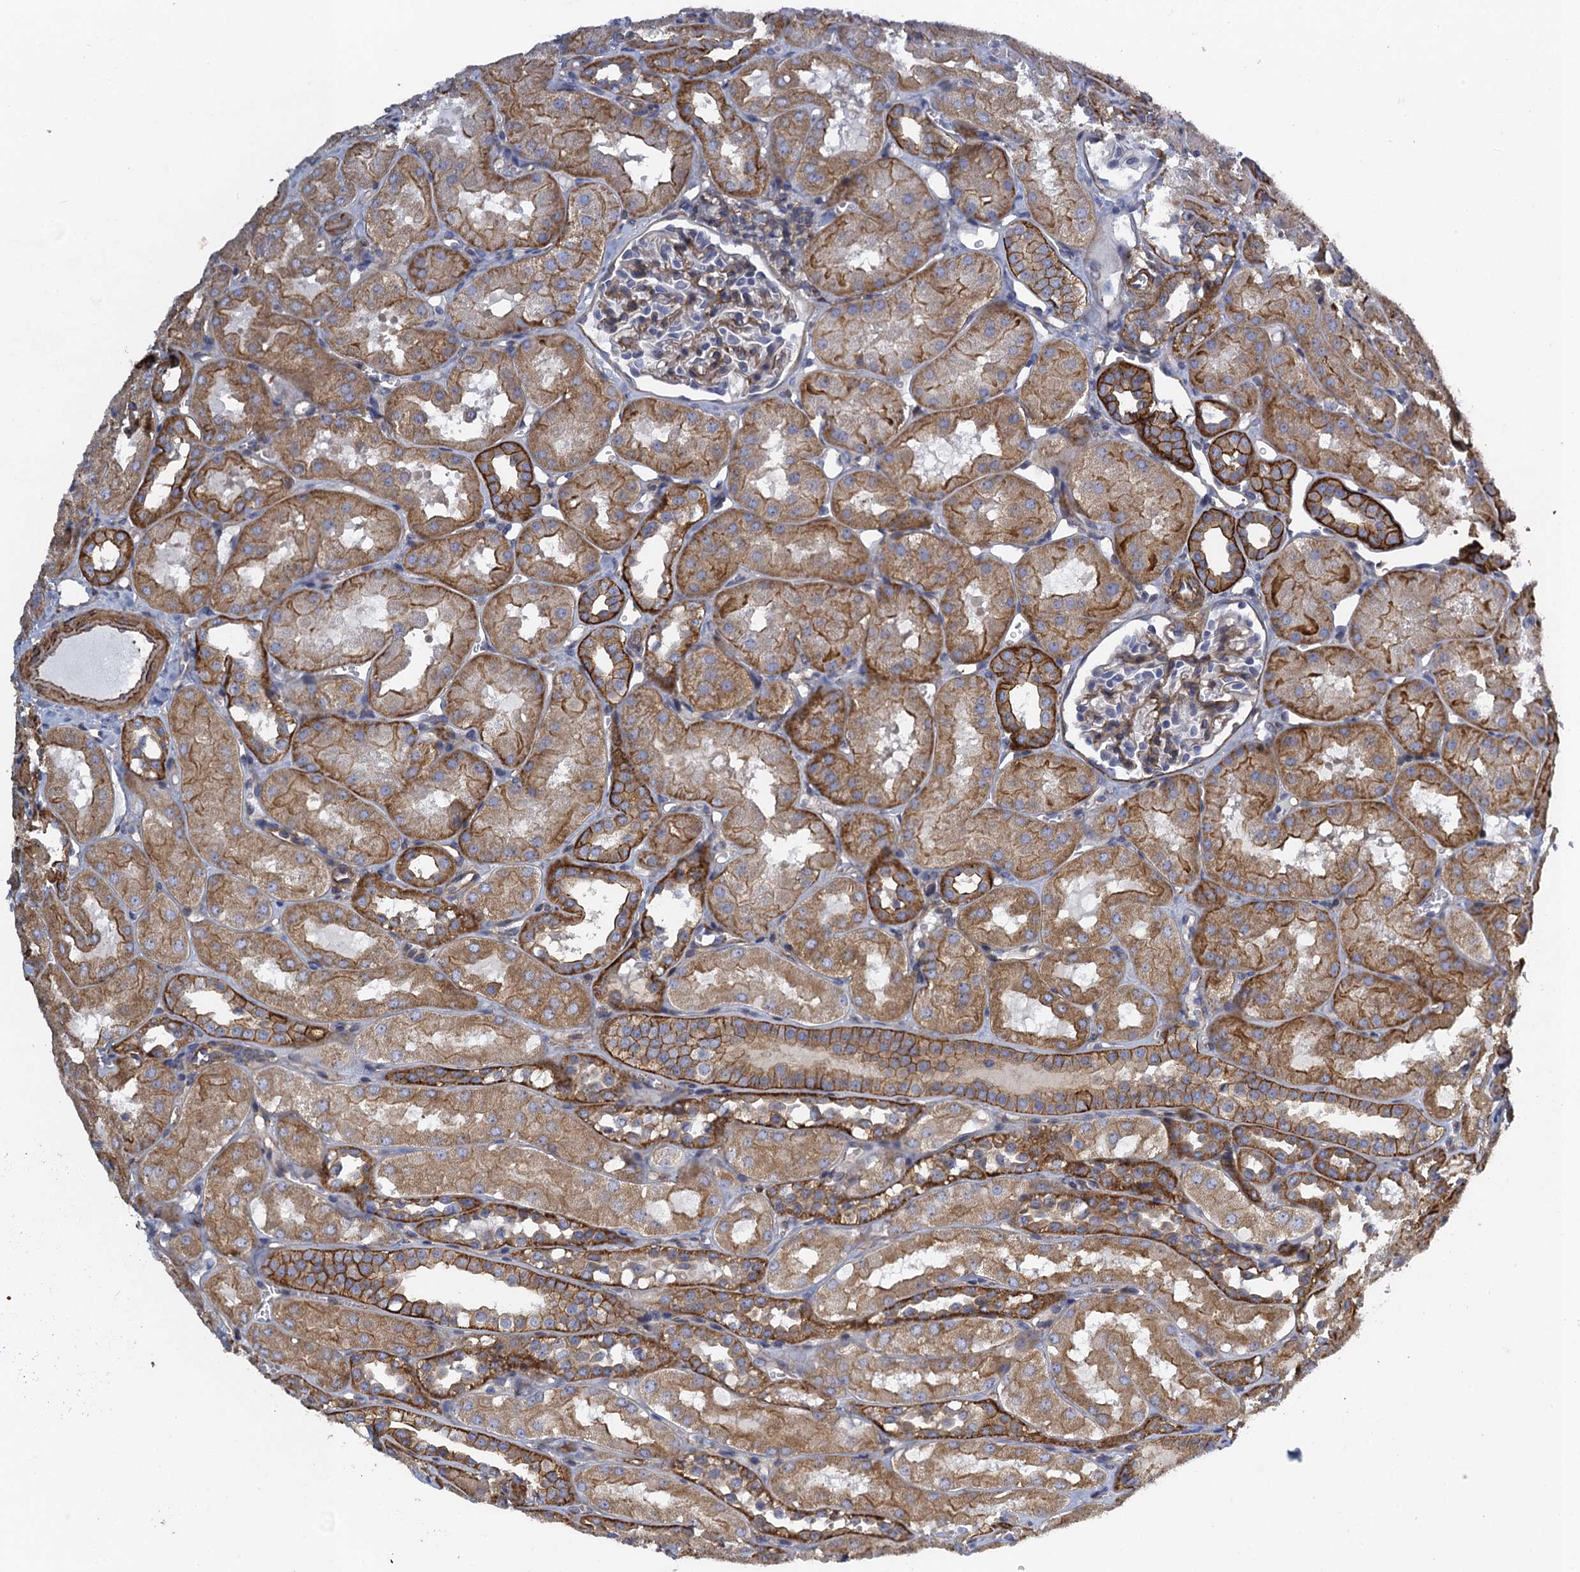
{"staining": {"intensity": "moderate", "quantity": "25%-75%", "location": "cytoplasmic/membranous"}, "tissue": "kidney", "cell_type": "Cells in glomeruli", "image_type": "normal", "snomed": [{"axis": "morphology", "description": "Normal tissue, NOS"}, {"axis": "topography", "description": "Kidney"}, {"axis": "topography", "description": "Urinary bladder"}], "caption": "Kidney stained with DAB (3,3'-diaminobenzidine) IHC exhibits medium levels of moderate cytoplasmic/membranous positivity in about 25%-75% of cells in glomeruli.", "gene": "PROSER2", "patient": {"sex": "male", "age": 16}}